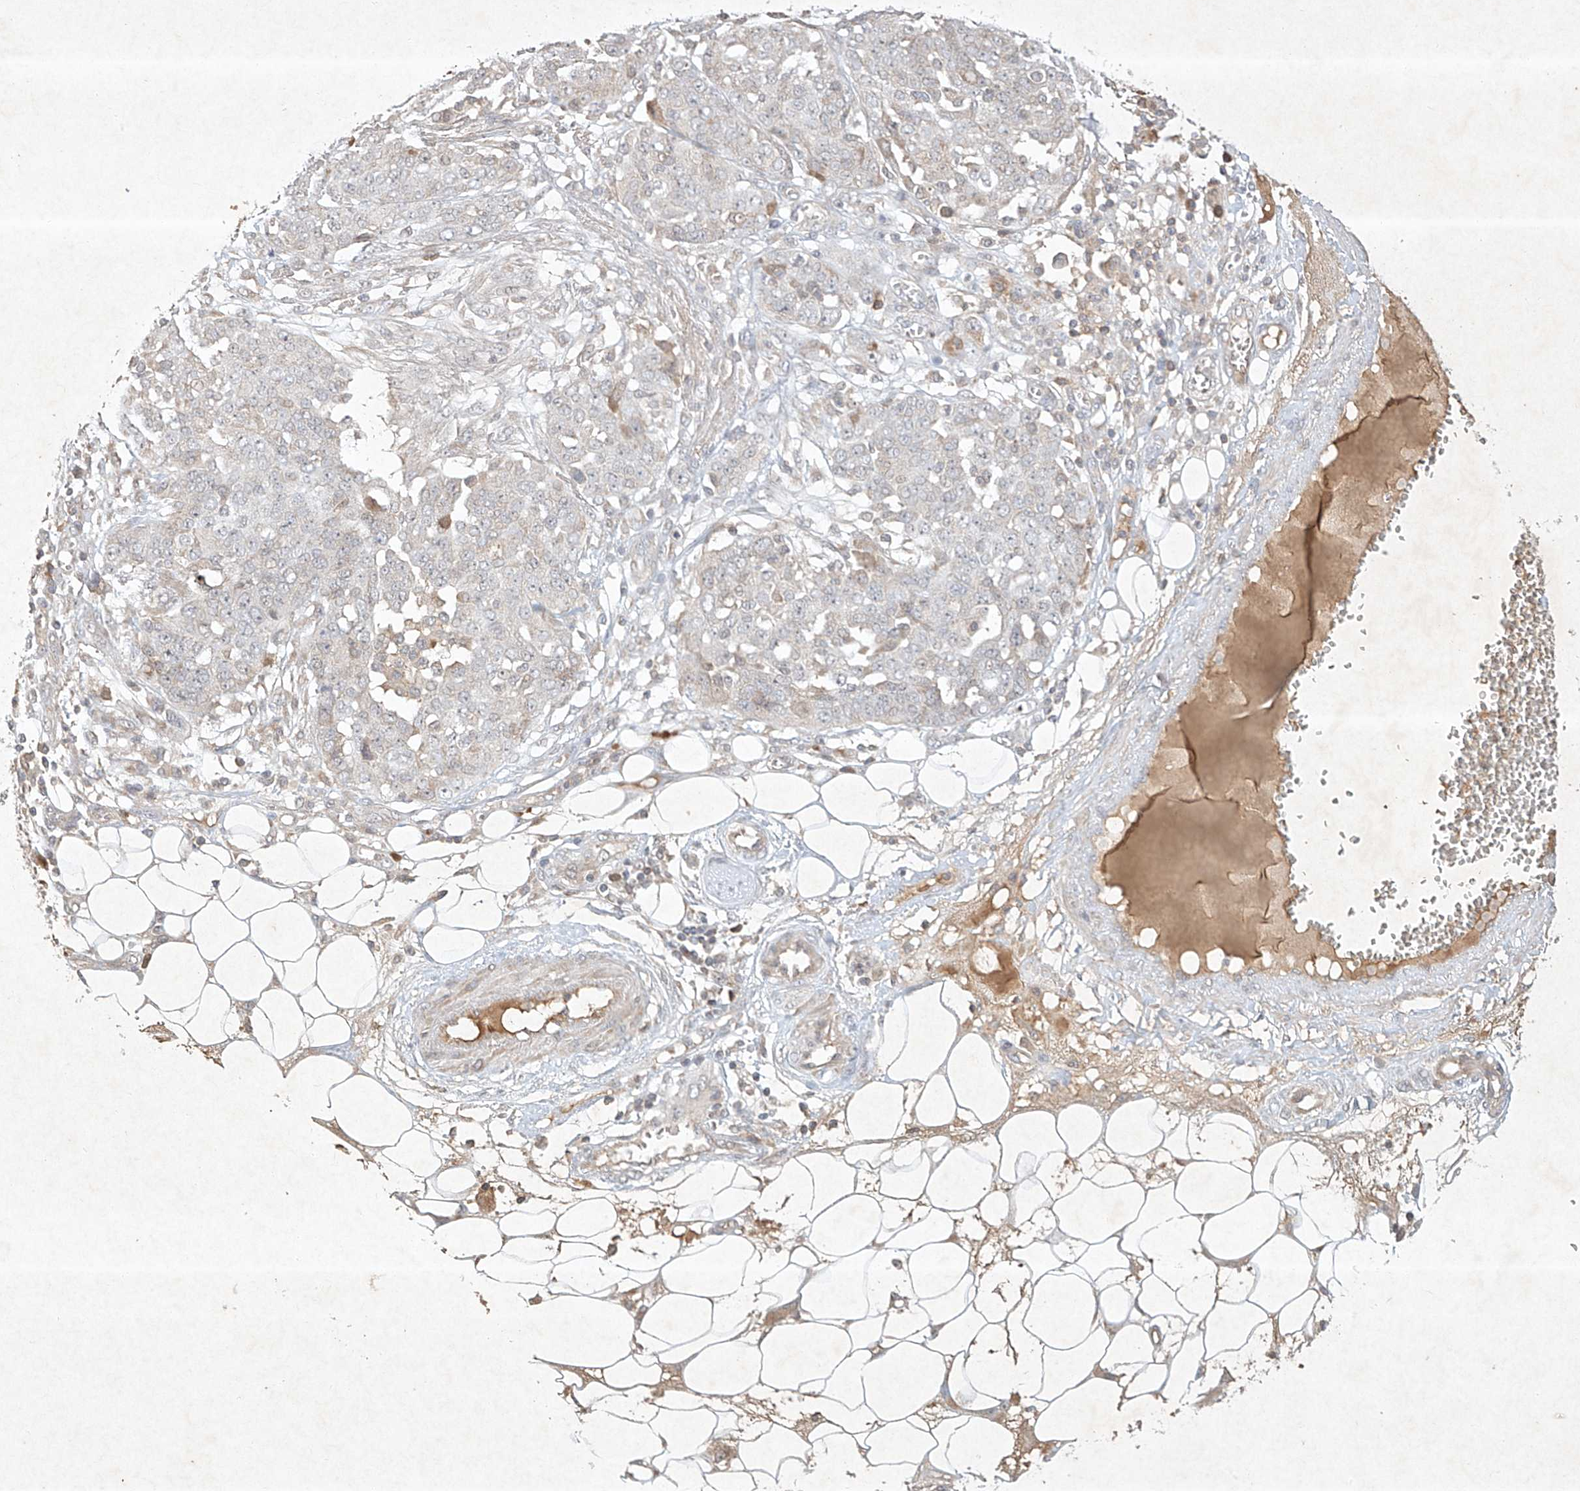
{"staining": {"intensity": "weak", "quantity": "<25%", "location": "cytoplasmic/membranous"}, "tissue": "ovarian cancer", "cell_type": "Tumor cells", "image_type": "cancer", "snomed": [{"axis": "morphology", "description": "Cystadenocarcinoma, serous, NOS"}, {"axis": "topography", "description": "Soft tissue"}, {"axis": "topography", "description": "Ovary"}], "caption": "This is an immunohistochemistry (IHC) micrograph of human serous cystadenocarcinoma (ovarian). There is no staining in tumor cells.", "gene": "BTRC", "patient": {"sex": "female", "age": 57}}